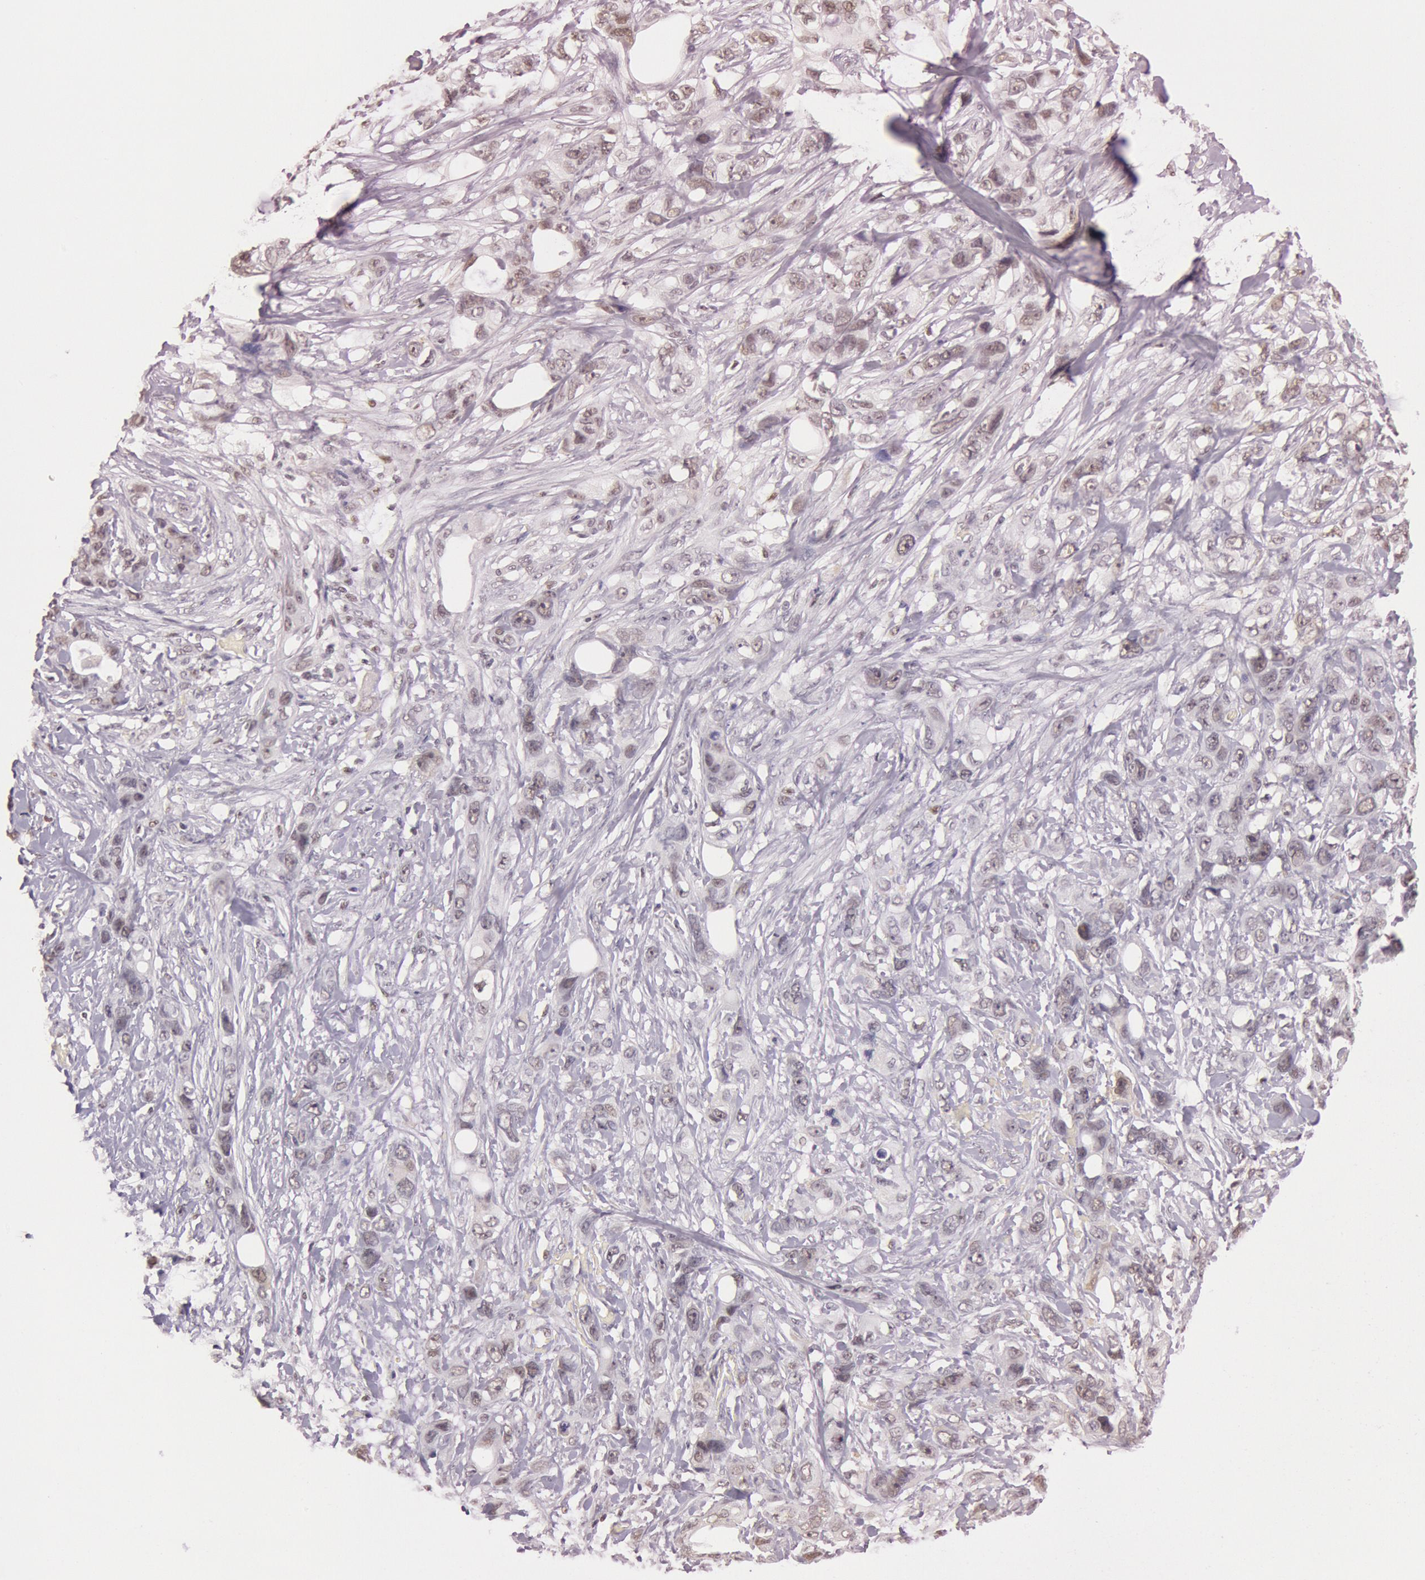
{"staining": {"intensity": "weak", "quantity": "<25%", "location": "nuclear"}, "tissue": "stomach cancer", "cell_type": "Tumor cells", "image_type": "cancer", "snomed": [{"axis": "morphology", "description": "Adenocarcinoma, NOS"}, {"axis": "topography", "description": "Stomach, upper"}], "caption": "DAB (3,3'-diaminobenzidine) immunohistochemical staining of stomach cancer shows no significant positivity in tumor cells.", "gene": "TASL", "patient": {"sex": "male", "age": 47}}